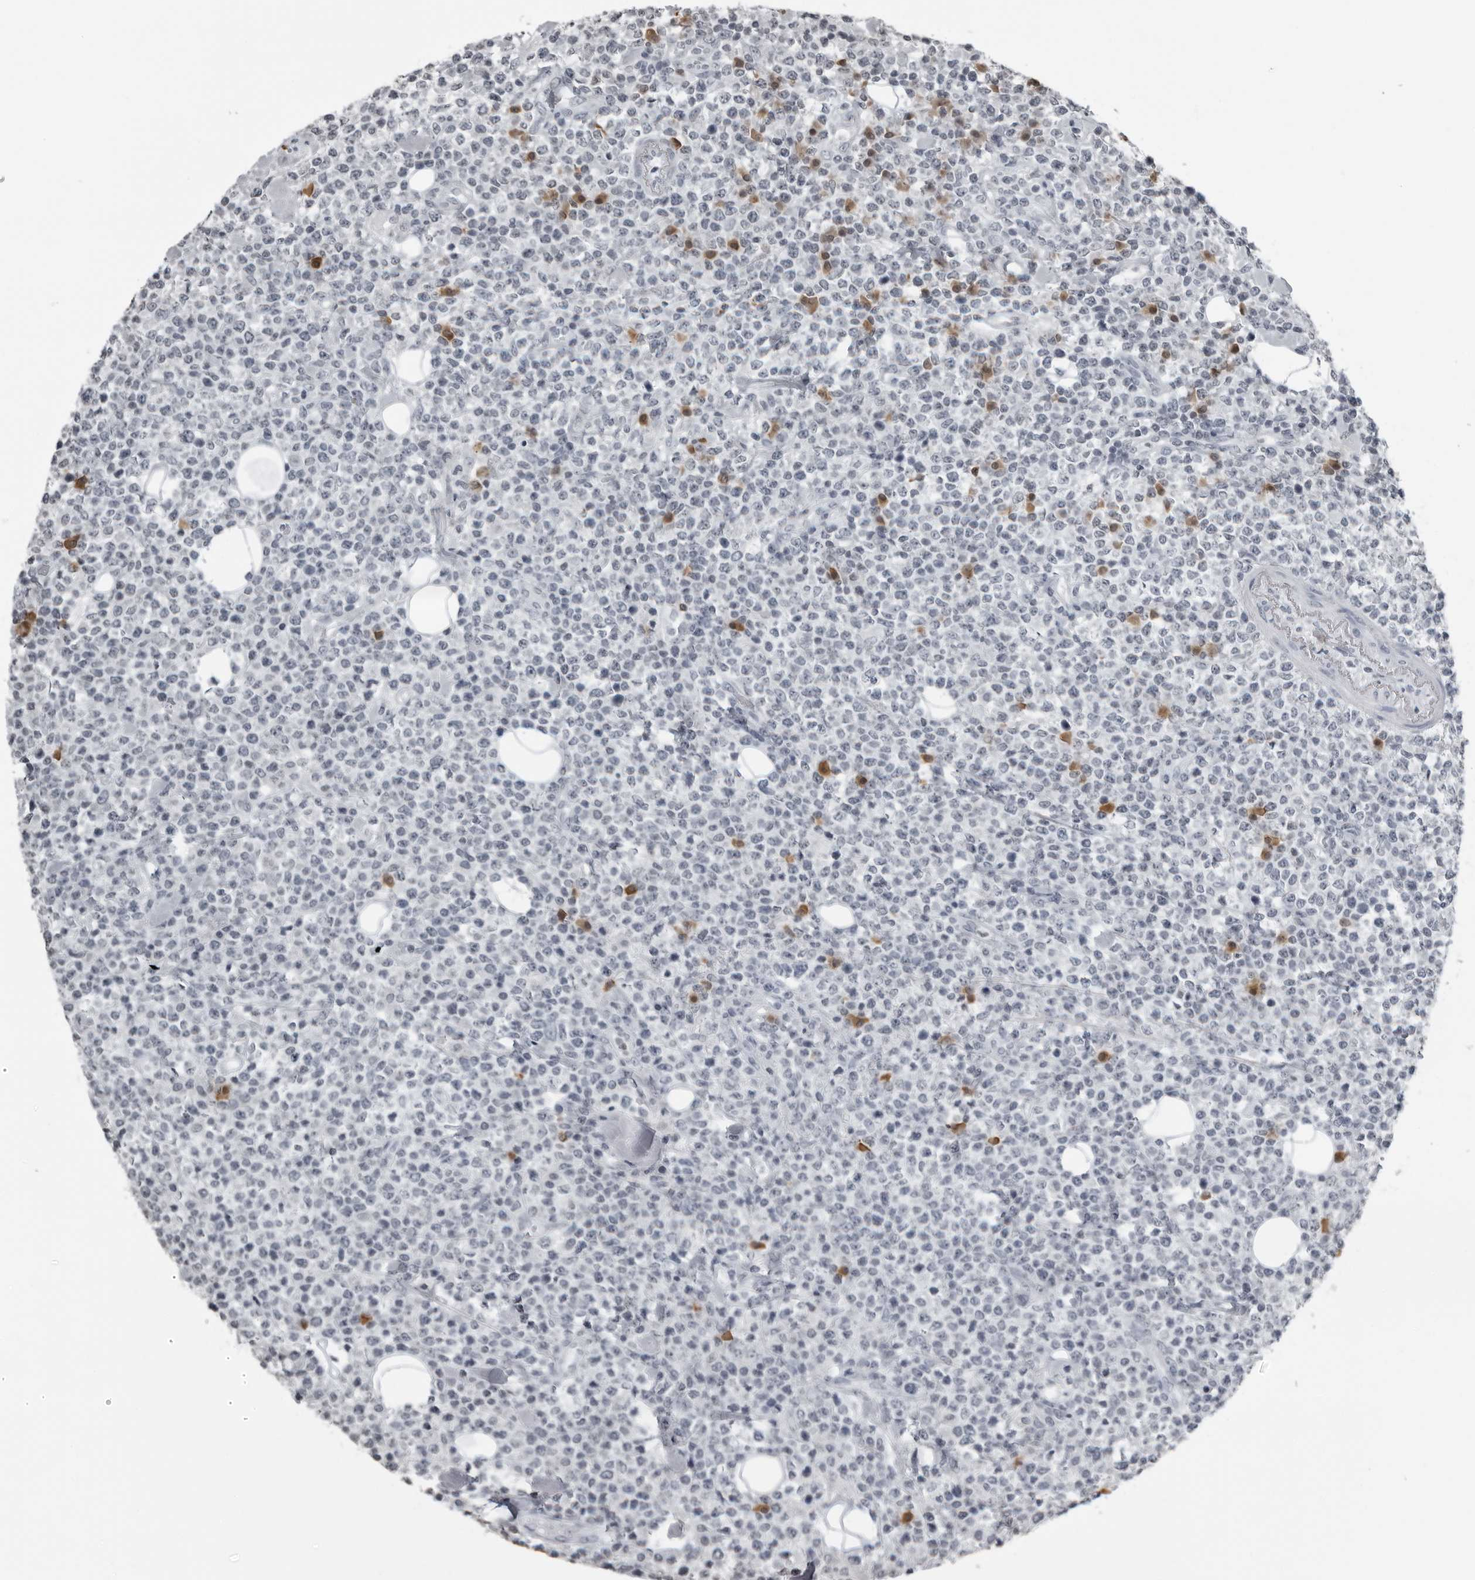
{"staining": {"intensity": "negative", "quantity": "none", "location": "none"}, "tissue": "lymphoma", "cell_type": "Tumor cells", "image_type": "cancer", "snomed": [{"axis": "morphology", "description": "Malignant lymphoma, non-Hodgkin's type, High grade"}, {"axis": "topography", "description": "Colon"}], "caption": "Tumor cells show no significant protein positivity in lymphoma. The staining is performed using DAB (3,3'-diaminobenzidine) brown chromogen with nuclei counter-stained in using hematoxylin.", "gene": "RTCA", "patient": {"sex": "female", "age": 53}}